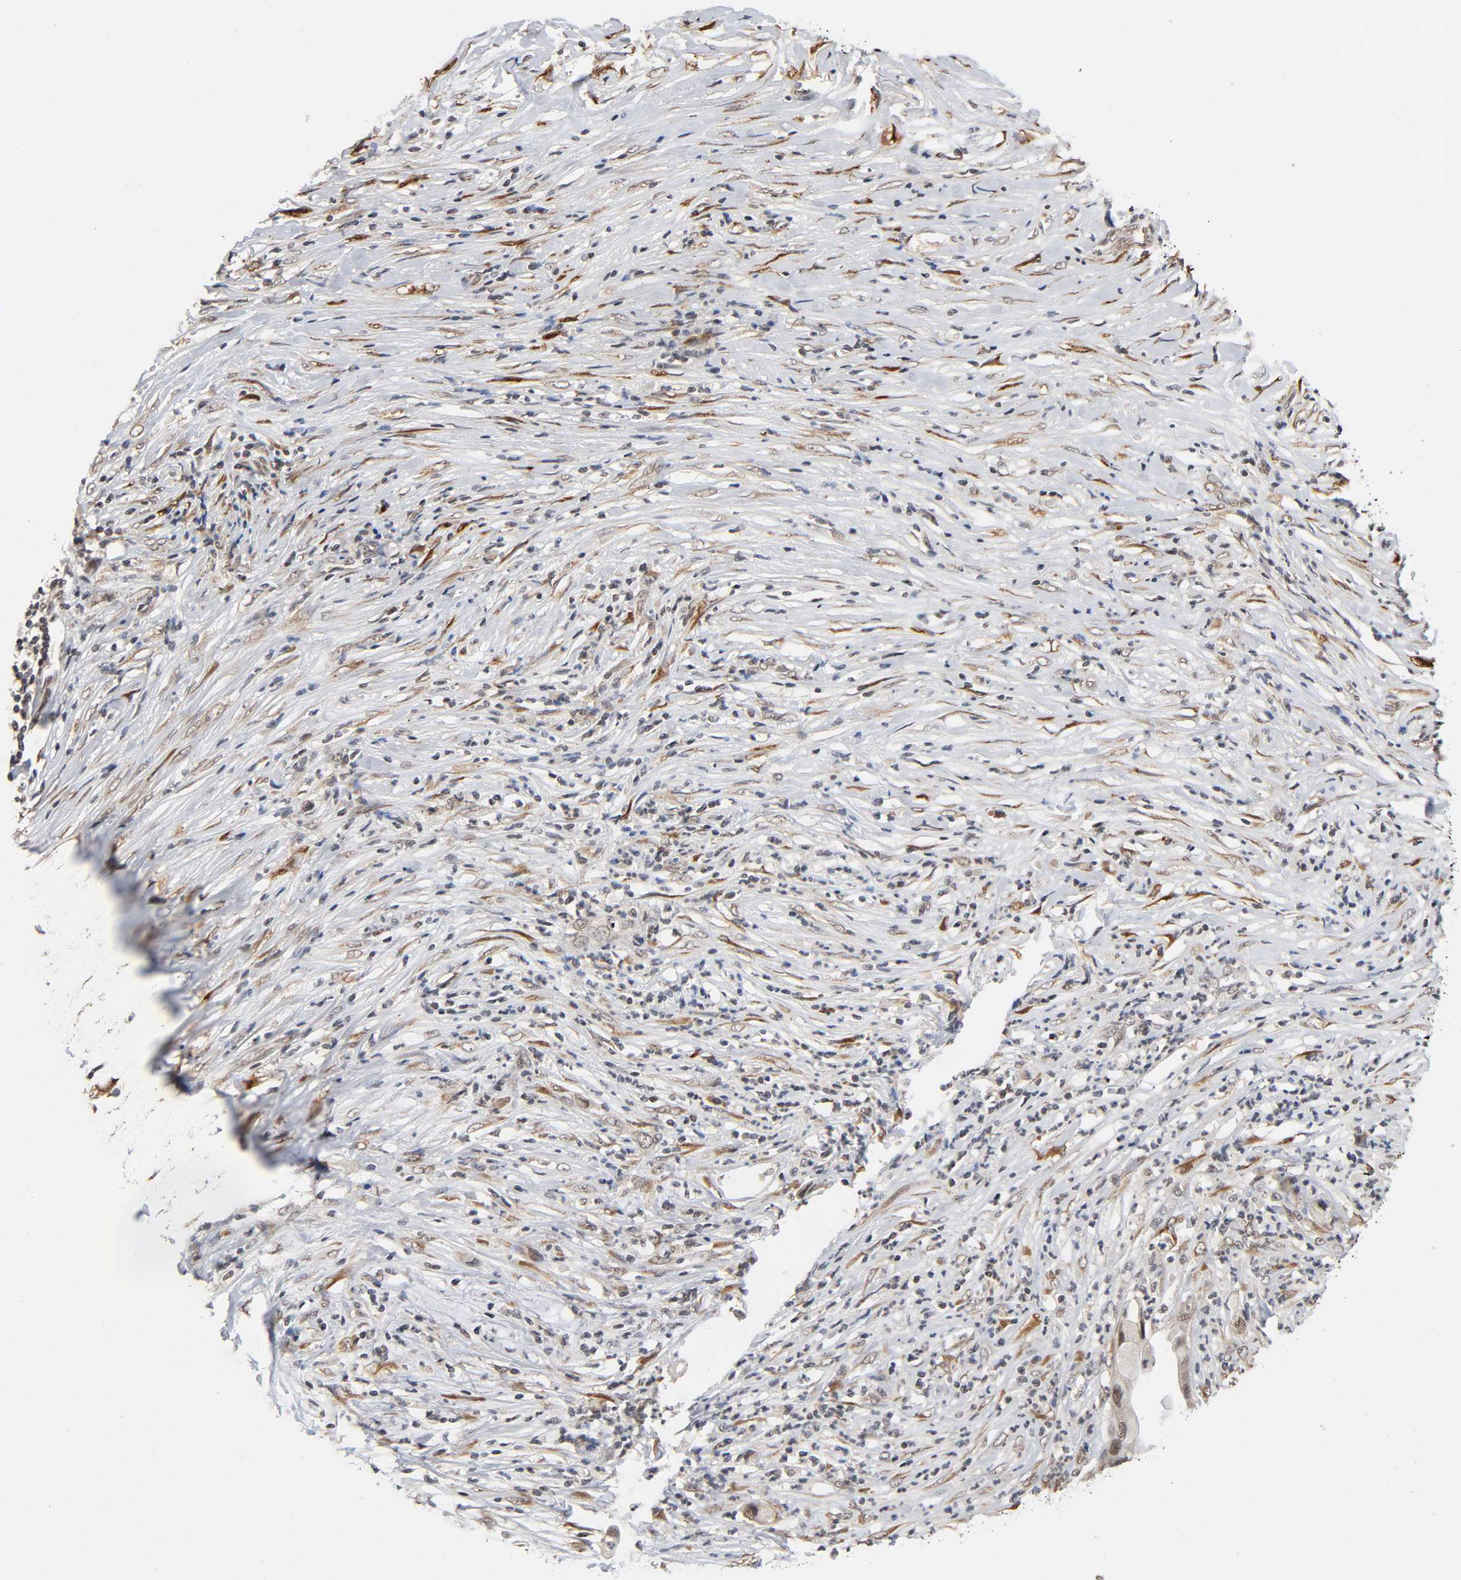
{"staining": {"intensity": "moderate", "quantity": "25%-75%", "location": "cytoplasmic/membranous,nuclear"}, "tissue": "pancreatic cancer", "cell_type": "Tumor cells", "image_type": "cancer", "snomed": [{"axis": "morphology", "description": "Adenocarcinoma, NOS"}, {"axis": "topography", "description": "Pancreas"}], "caption": "Human adenocarcinoma (pancreatic) stained with a protein marker exhibits moderate staining in tumor cells.", "gene": "ZNF384", "patient": {"sex": "female", "age": 59}}